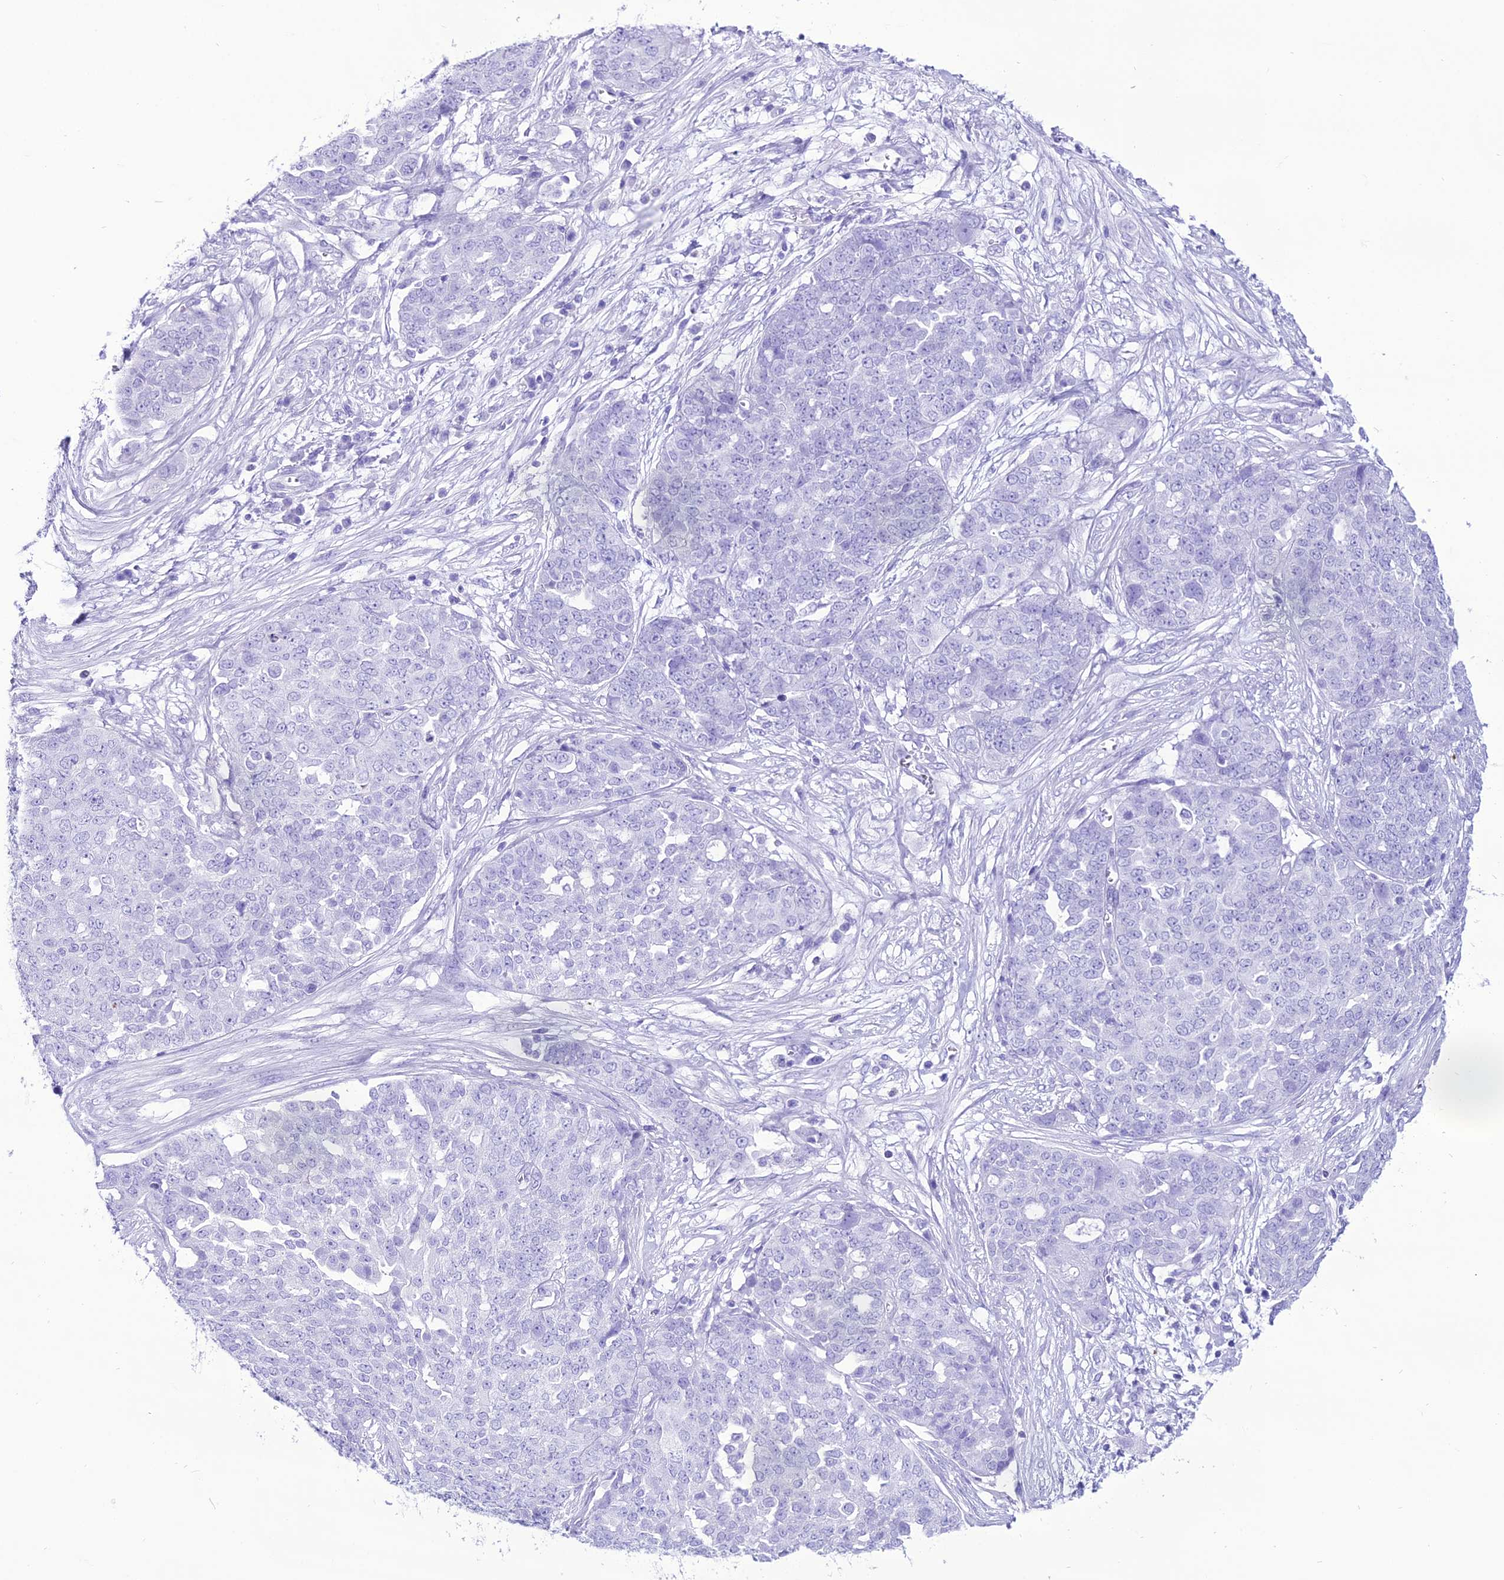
{"staining": {"intensity": "negative", "quantity": "none", "location": "none"}, "tissue": "ovarian cancer", "cell_type": "Tumor cells", "image_type": "cancer", "snomed": [{"axis": "morphology", "description": "Cystadenocarcinoma, serous, NOS"}, {"axis": "topography", "description": "Soft tissue"}, {"axis": "topography", "description": "Ovary"}], "caption": "DAB immunohistochemical staining of human serous cystadenocarcinoma (ovarian) exhibits no significant expression in tumor cells.", "gene": "PNMA5", "patient": {"sex": "female", "age": 57}}